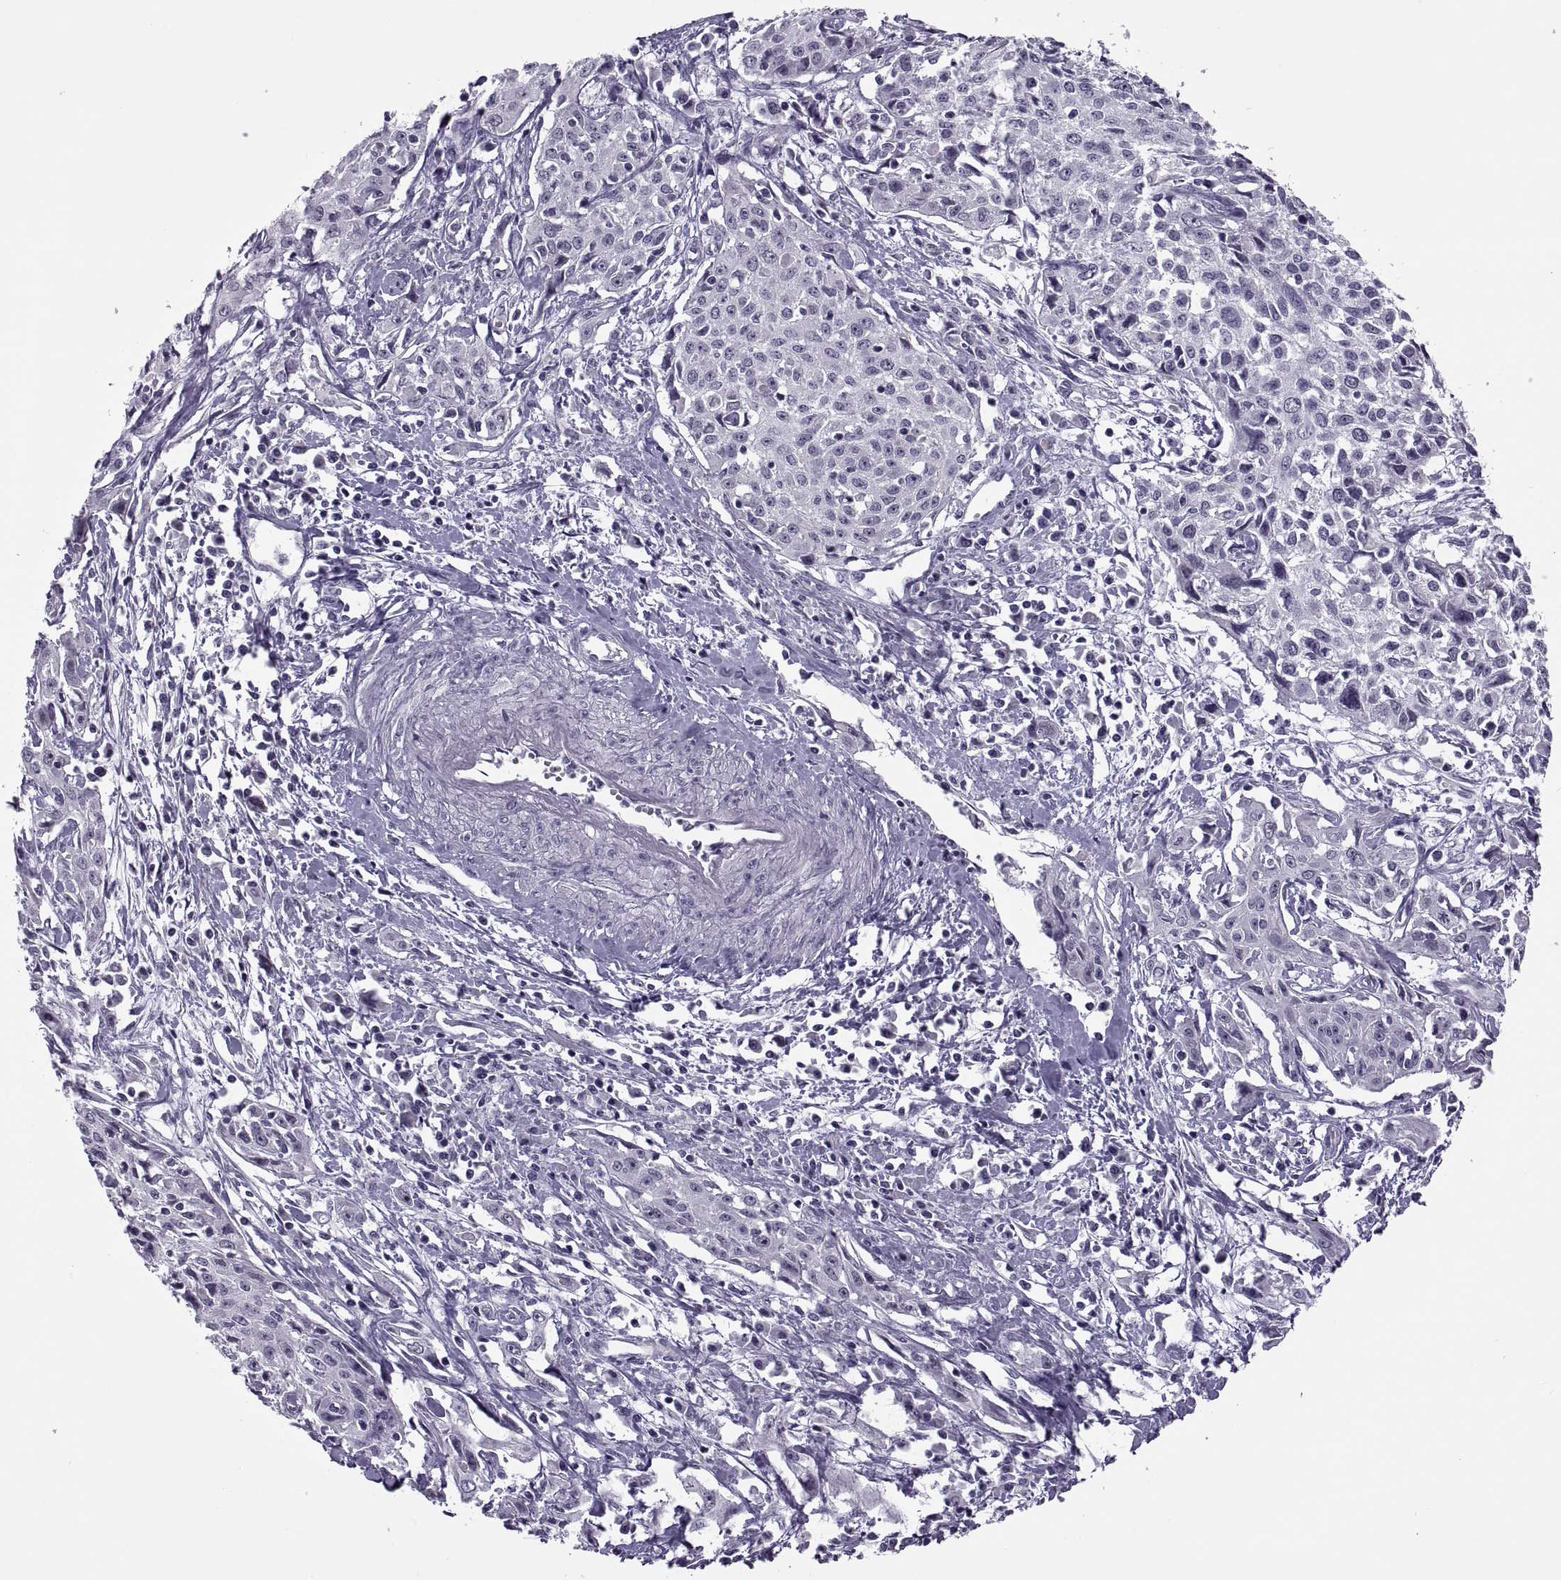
{"staining": {"intensity": "negative", "quantity": "none", "location": "none"}, "tissue": "cervical cancer", "cell_type": "Tumor cells", "image_type": "cancer", "snomed": [{"axis": "morphology", "description": "Squamous cell carcinoma, NOS"}, {"axis": "topography", "description": "Cervix"}], "caption": "High magnification brightfield microscopy of cervical cancer stained with DAB (brown) and counterstained with hematoxylin (blue): tumor cells show no significant expression.", "gene": "MAGEB1", "patient": {"sex": "female", "age": 38}}